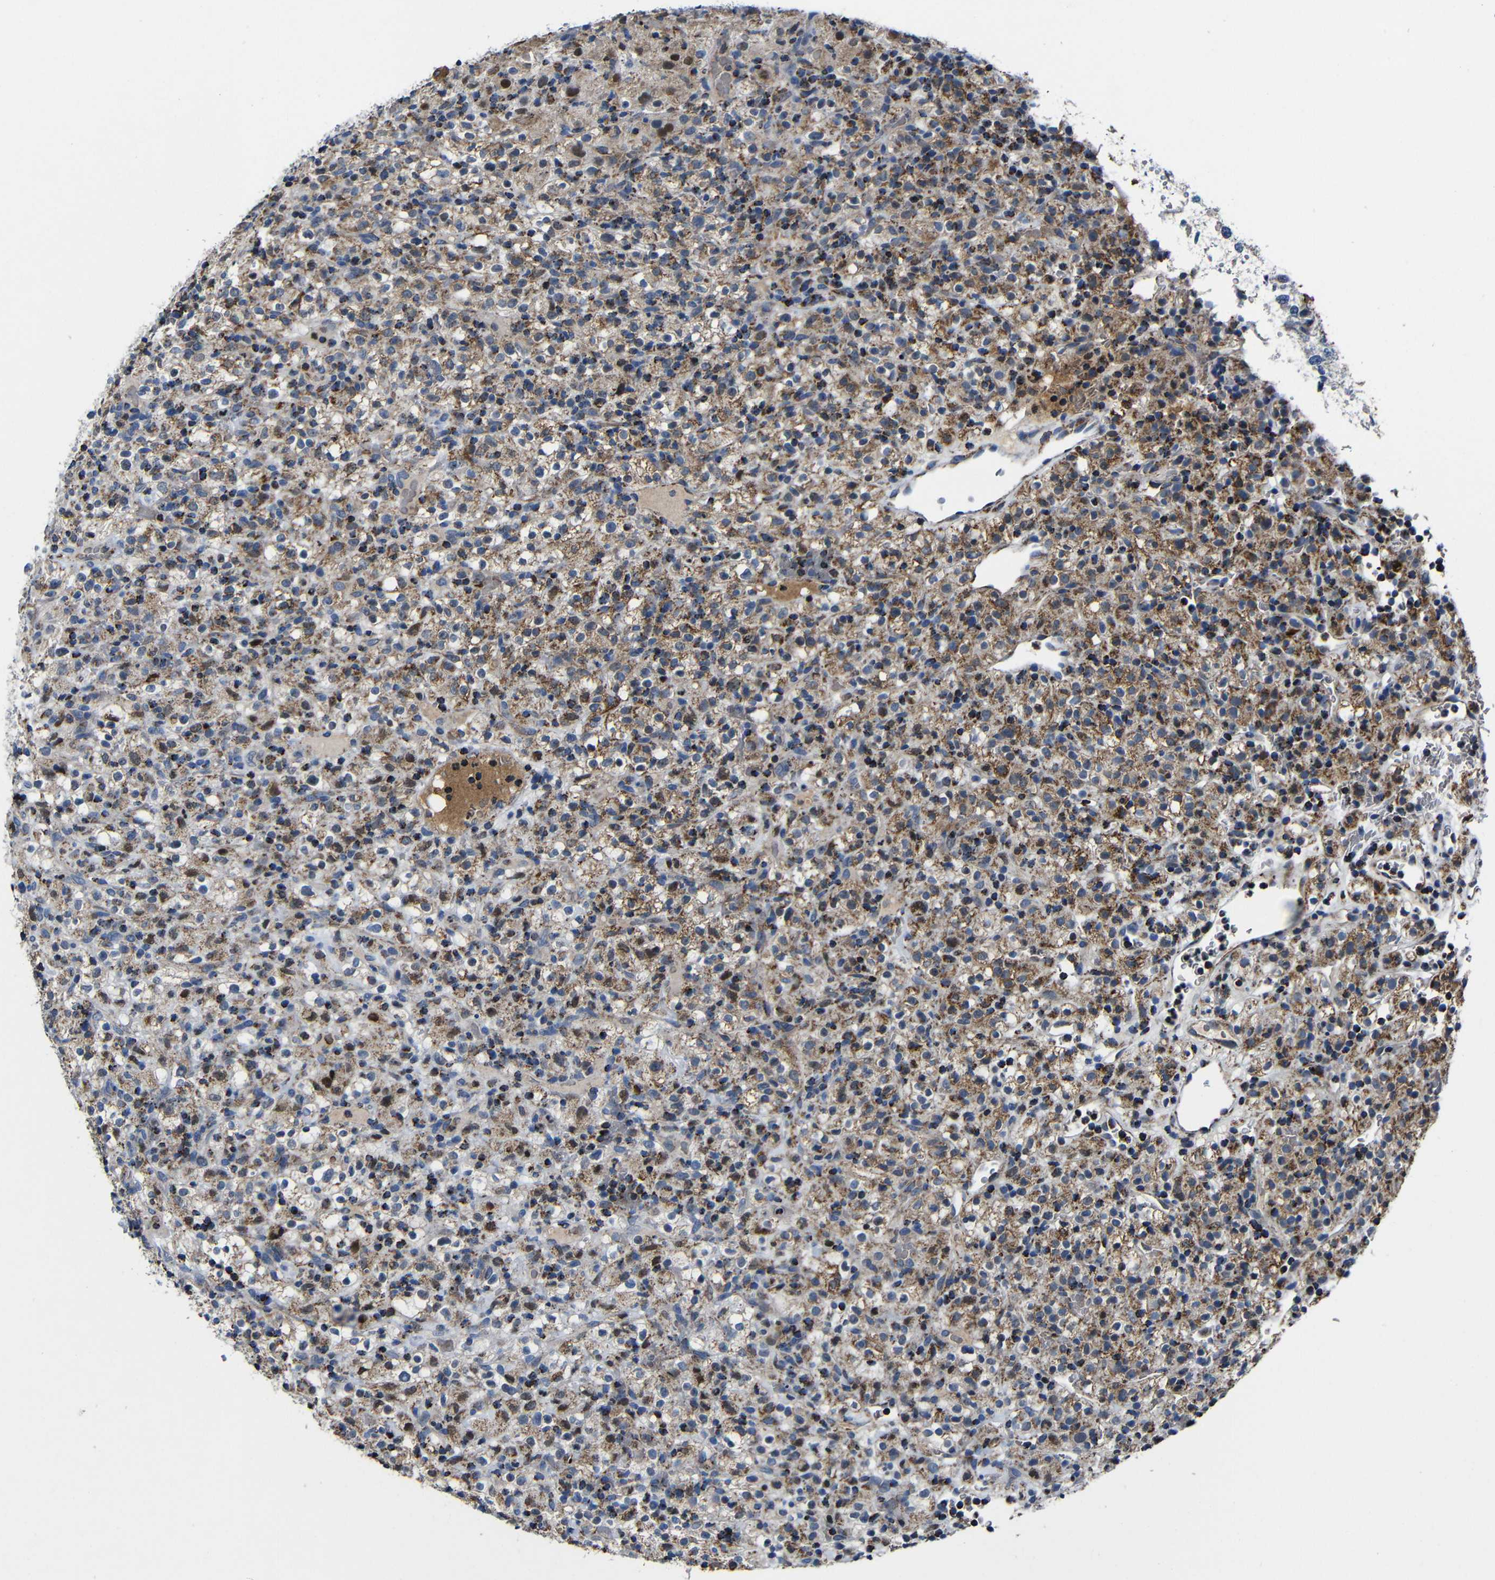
{"staining": {"intensity": "moderate", "quantity": ">75%", "location": "cytoplasmic/membranous"}, "tissue": "renal cancer", "cell_type": "Tumor cells", "image_type": "cancer", "snomed": [{"axis": "morphology", "description": "Normal tissue, NOS"}, {"axis": "morphology", "description": "Adenocarcinoma, NOS"}, {"axis": "topography", "description": "Kidney"}], "caption": "Protein expression analysis of adenocarcinoma (renal) exhibits moderate cytoplasmic/membranous expression in approximately >75% of tumor cells.", "gene": "CA5B", "patient": {"sex": "female", "age": 72}}